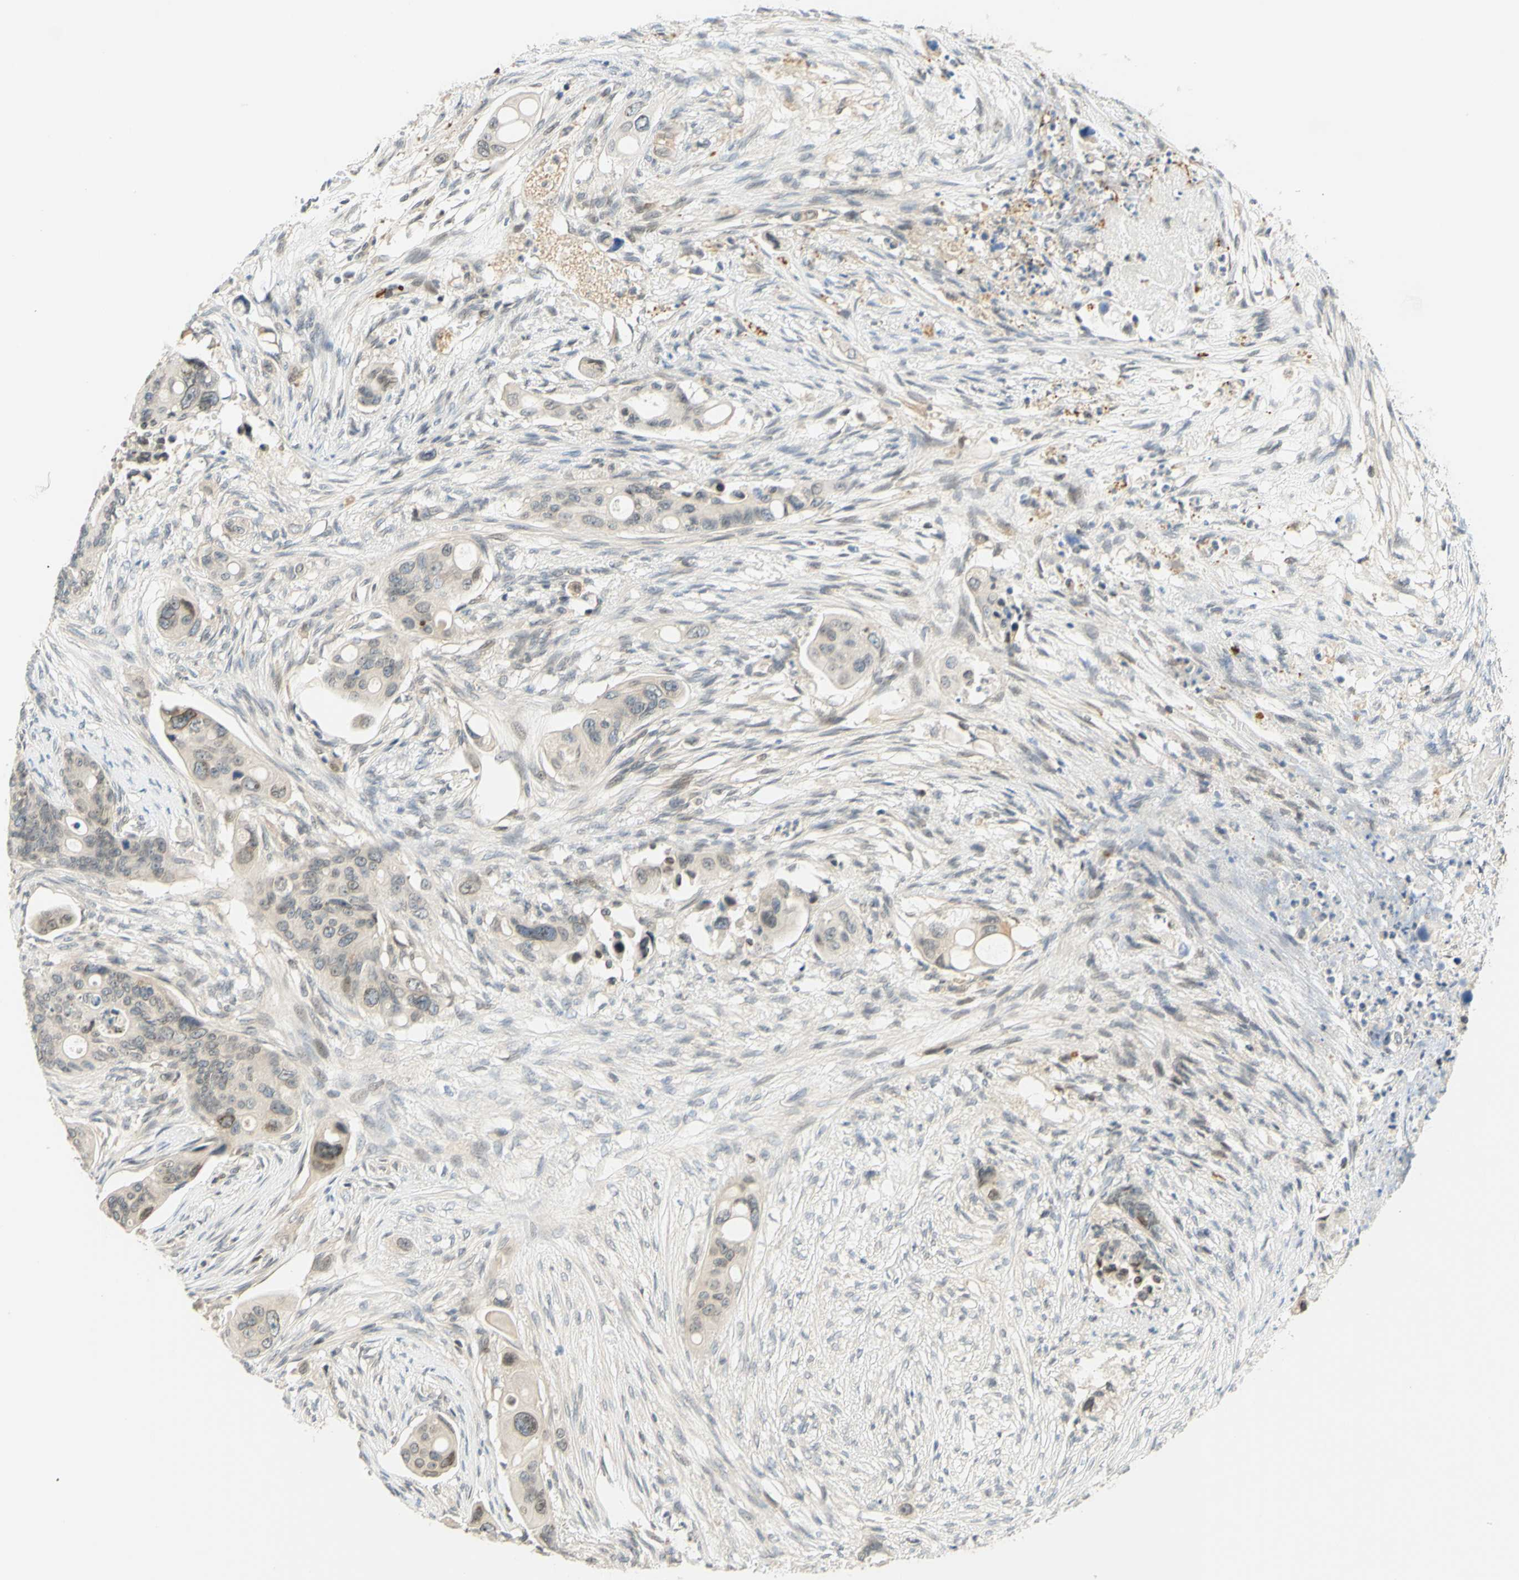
{"staining": {"intensity": "weak", "quantity": "<25%", "location": "cytoplasmic/membranous"}, "tissue": "colorectal cancer", "cell_type": "Tumor cells", "image_type": "cancer", "snomed": [{"axis": "morphology", "description": "Adenocarcinoma, NOS"}, {"axis": "topography", "description": "Colon"}], "caption": "The IHC histopathology image has no significant expression in tumor cells of colorectal adenocarcinoma tissue. Nuclei are stained in blue.", "gene": "C2CD2L", "patient": {"sex": "female", "age": 57}}